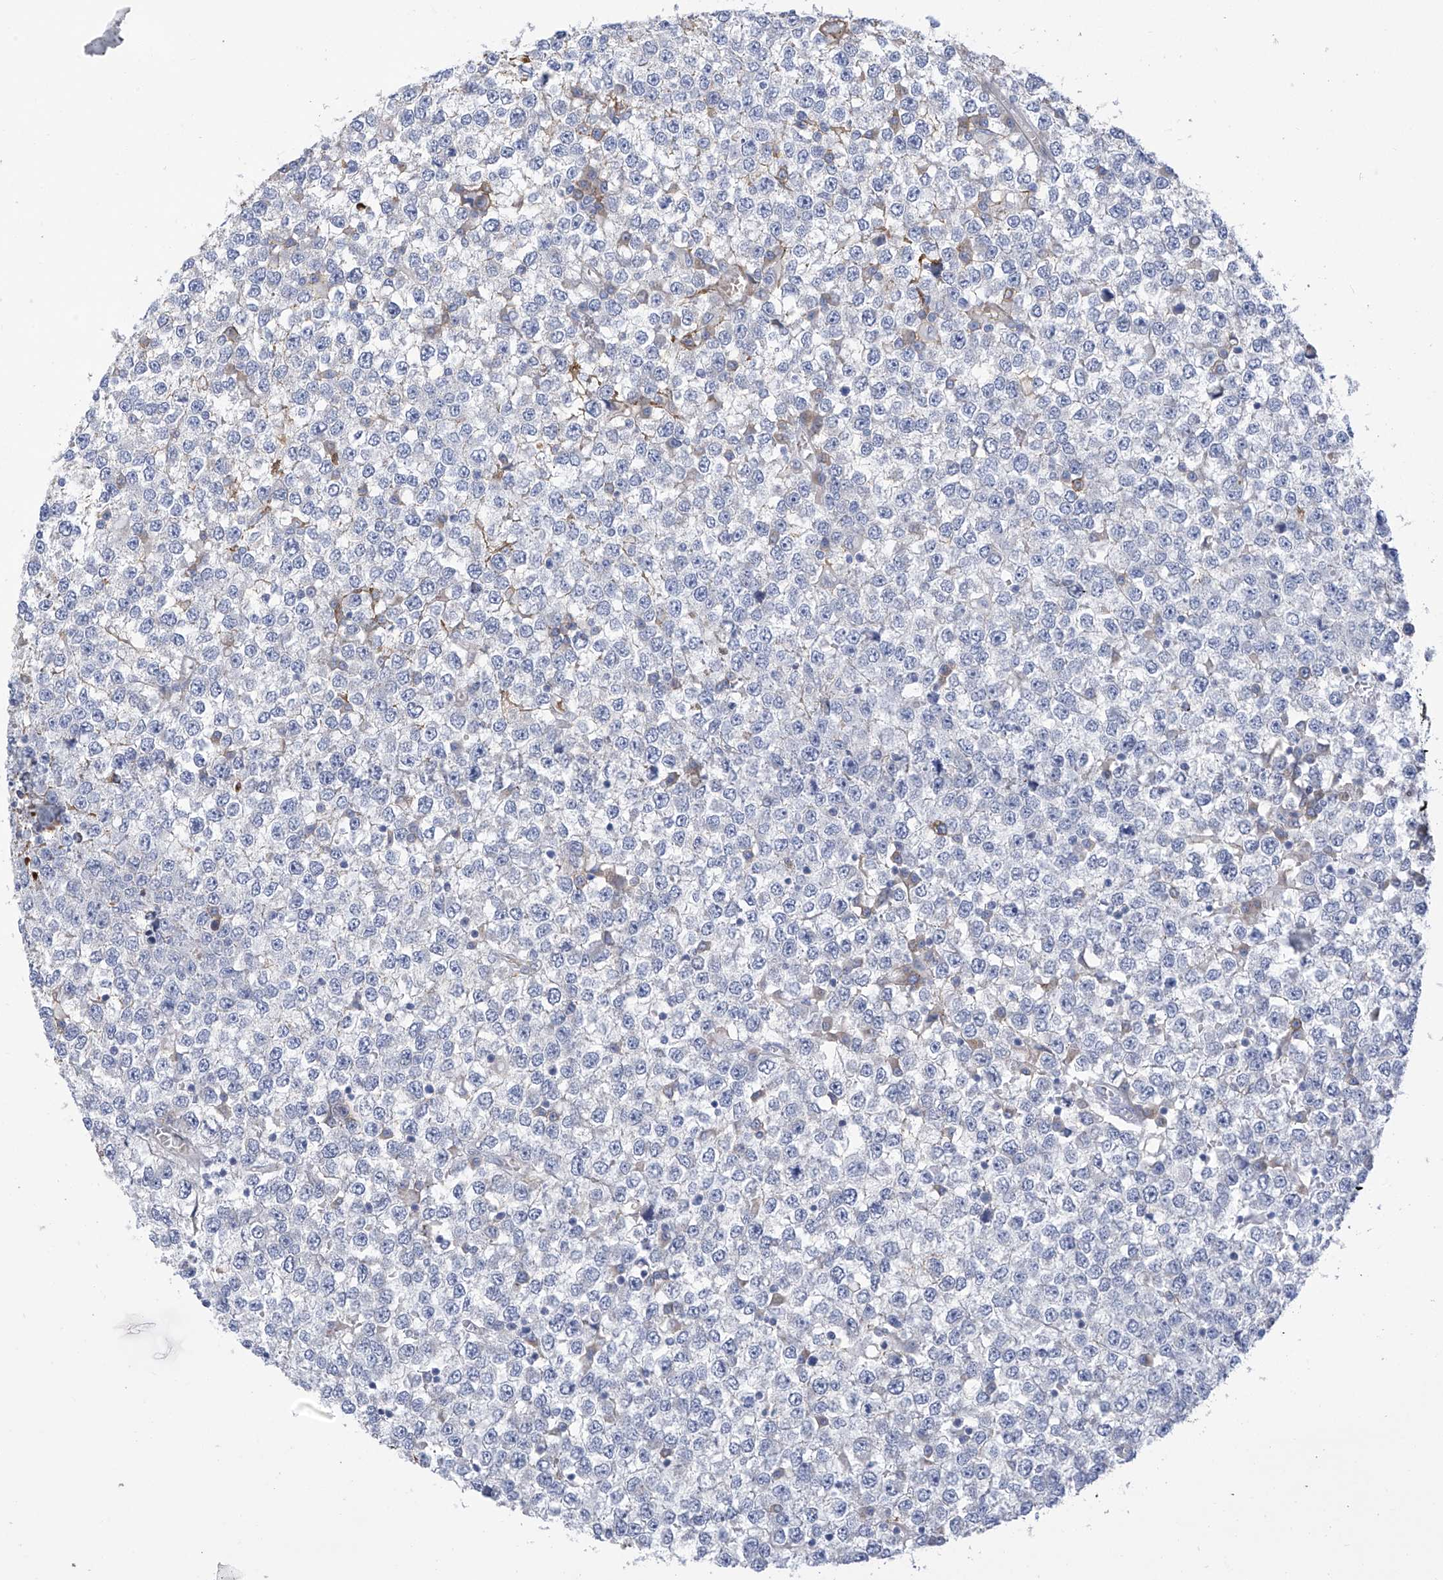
{"staining": {"intensity": "negative", "quantity": "none", "location": "none"}, "tissue": "testis cancer", "cell_type": "Tumor cells", "image_type": "cancer", "snomed": [{"axis": "morphology", "description": "Seminoma, NOS"}, {"axis": "topography", "description": "Testis"}], "caption": "DAB immunohistochemical staining of human testis cancer exhibits no significant positivity in tumor cells.", "gene": "SLCO4A1", "patient": {"sex": "male", "age": 65}}